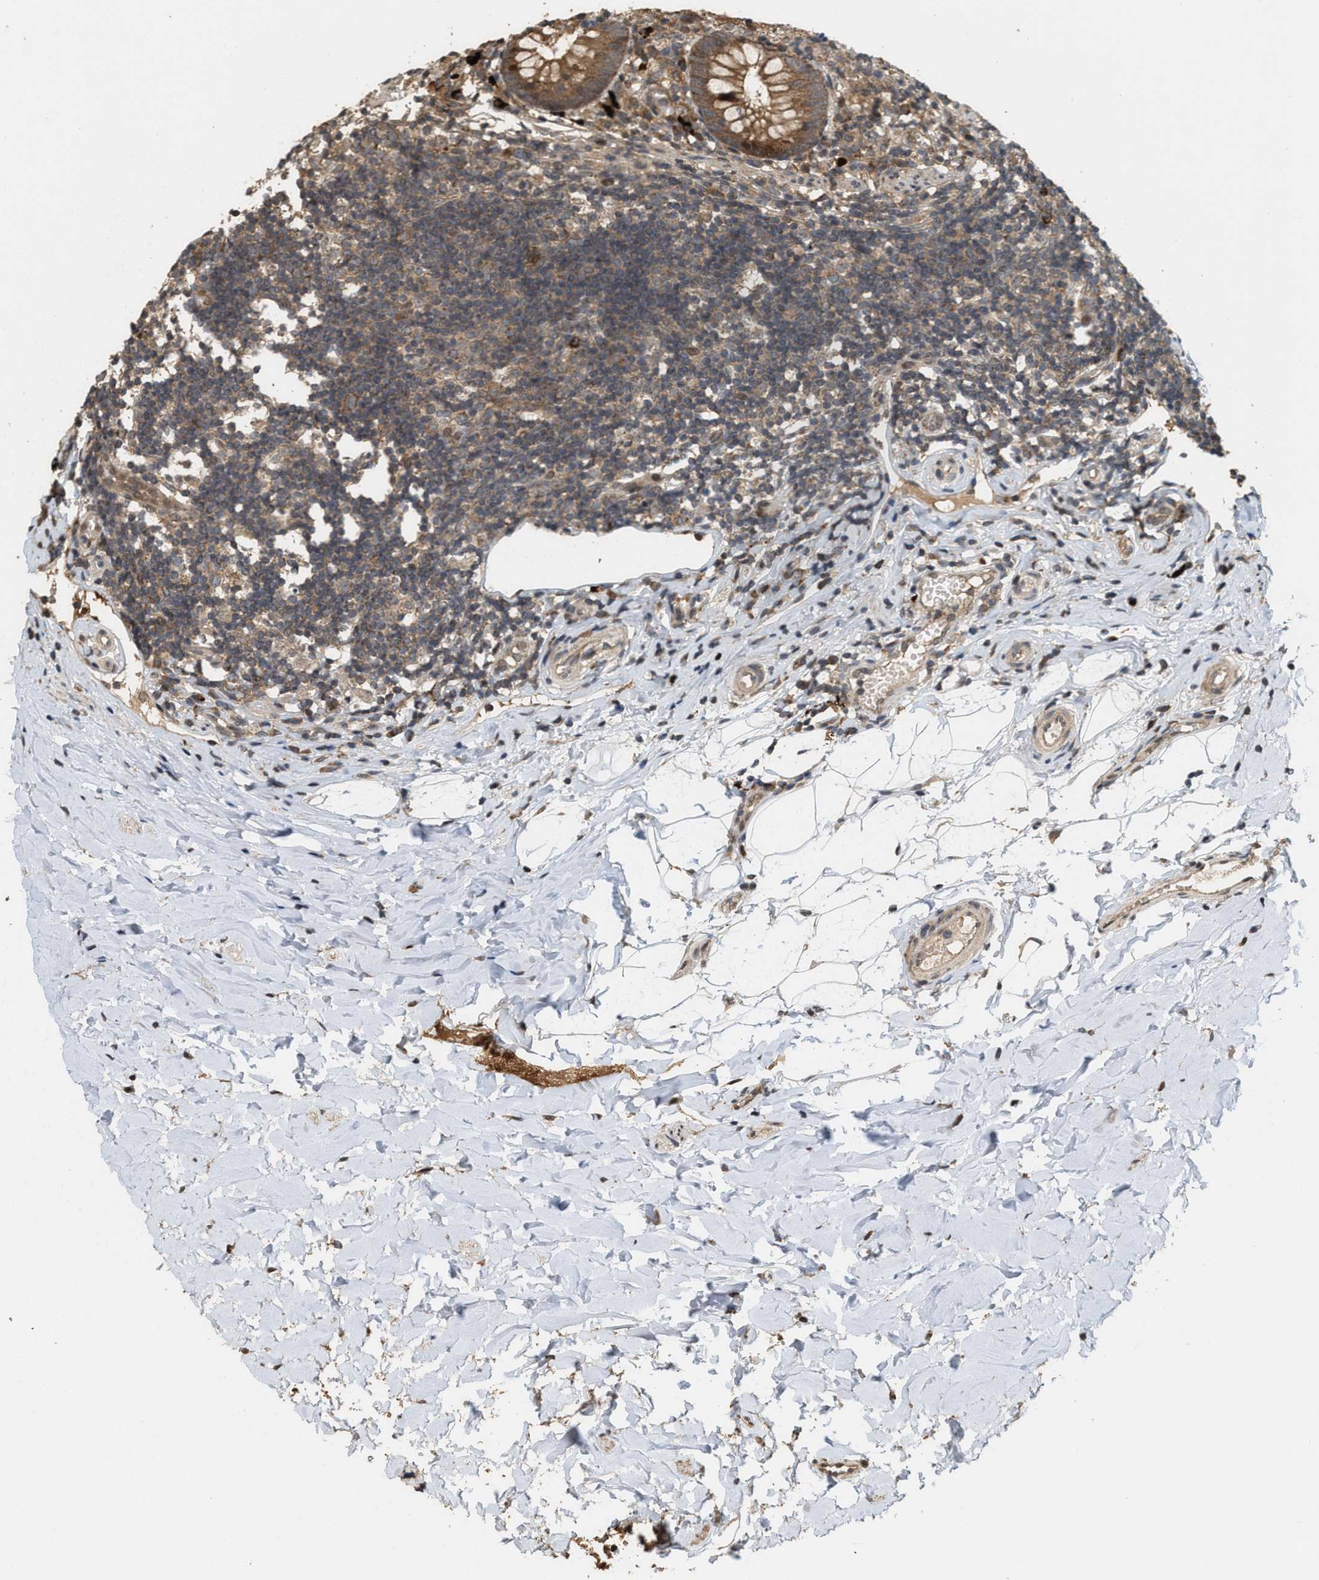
{"staining": {"intensity": "moderate", "quantity": ">75%", "location": "cytoplasmic/membranous"}, "tissue": "appendix", "cell_type": "Glandular cells", "image_type": "normal", "snomed": [{"axis": "morphology", "description": "Normal tissue, NOS"}, {"axis": "topography", "description": "Appendix"}], "caption": "An immunohistochemistry (IHC) image of unremarkable tissue is shown. Protein staining in brown highlights moderate cytoplasmic/membranous positivity in appendix within glandular cells.", "gene": "ELP2", "patient": {"sex": "female", "age": 20}}